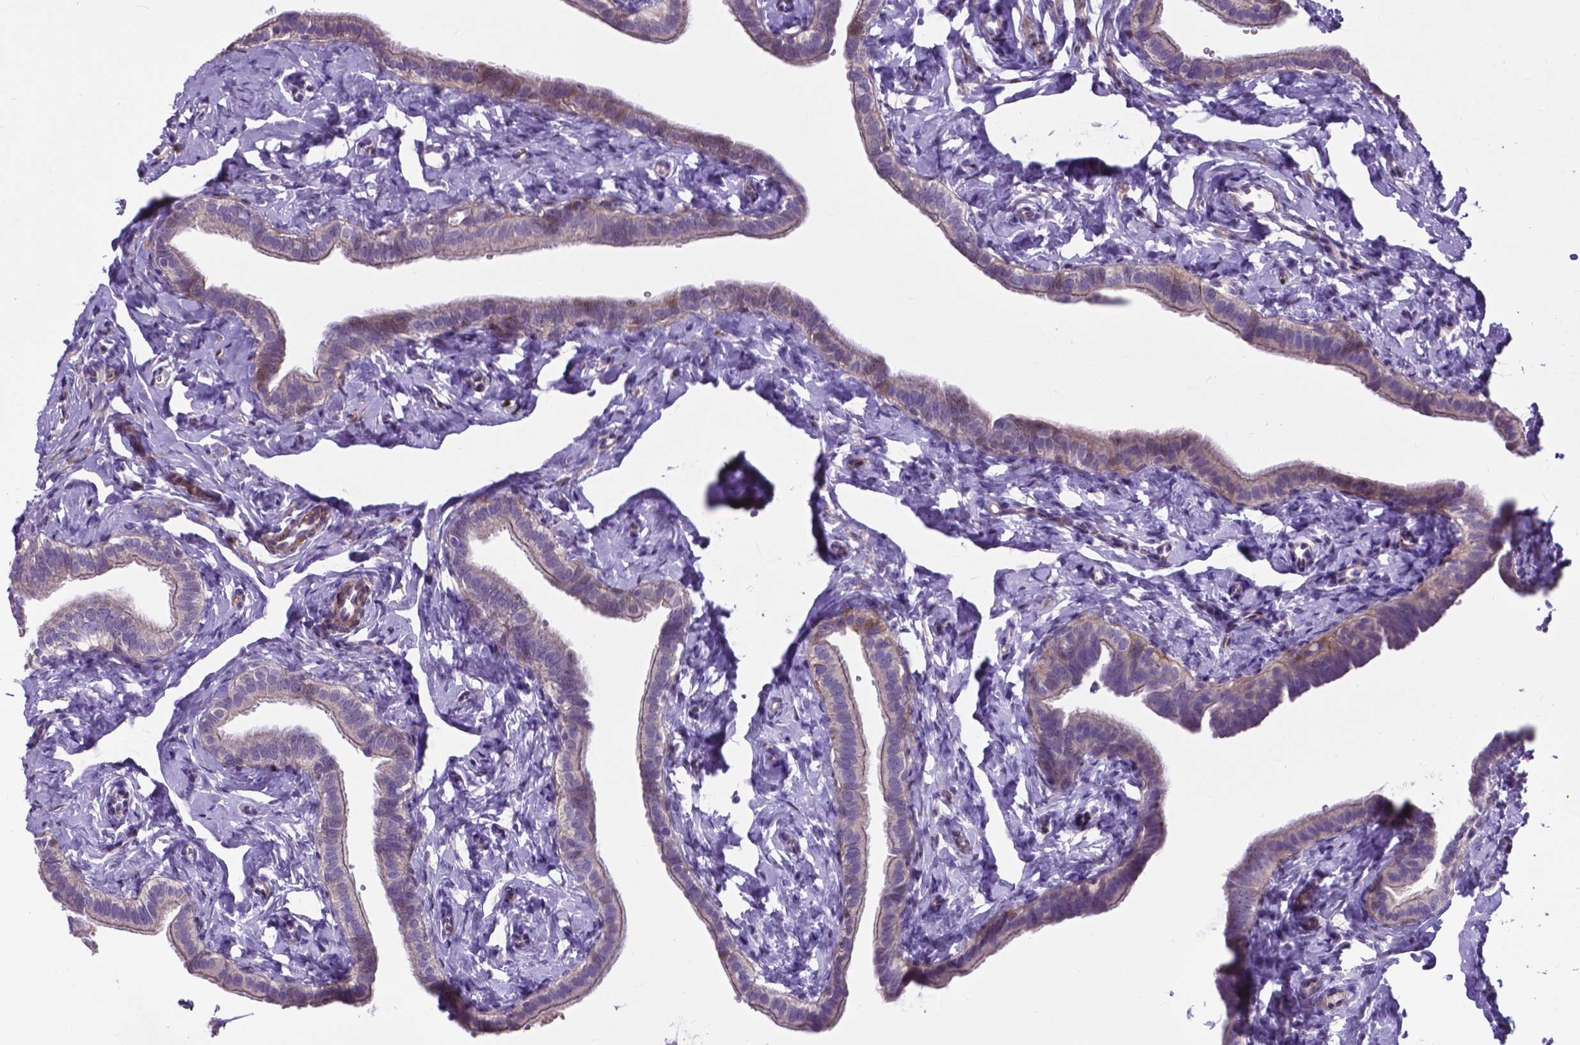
{"staining": {"intensity": "moderate", "quantity": "<25%", "location": "cytoplasmic/membranous"}, "tissue": "fallopian tube", "cell_type": "Glandular cells", "image_type": "normal", "snomed": [{"axis": "morphology", "description": "Normal tissue, NOS"}, {"axis": "topography", "description": "Fallopian tube"}], "caption": "An immunohistochemistry (IHC) micrograph of normal tissue is shown. Protein staining in brown shows moderate cytoplasmic/membranous positivity in fallopian tube within glandular cells. (DAB = brown stain, brightfield microscopy at high magnification).", "gene": "PFKFB4", "patient": {"sex": "female", "age": 41}}